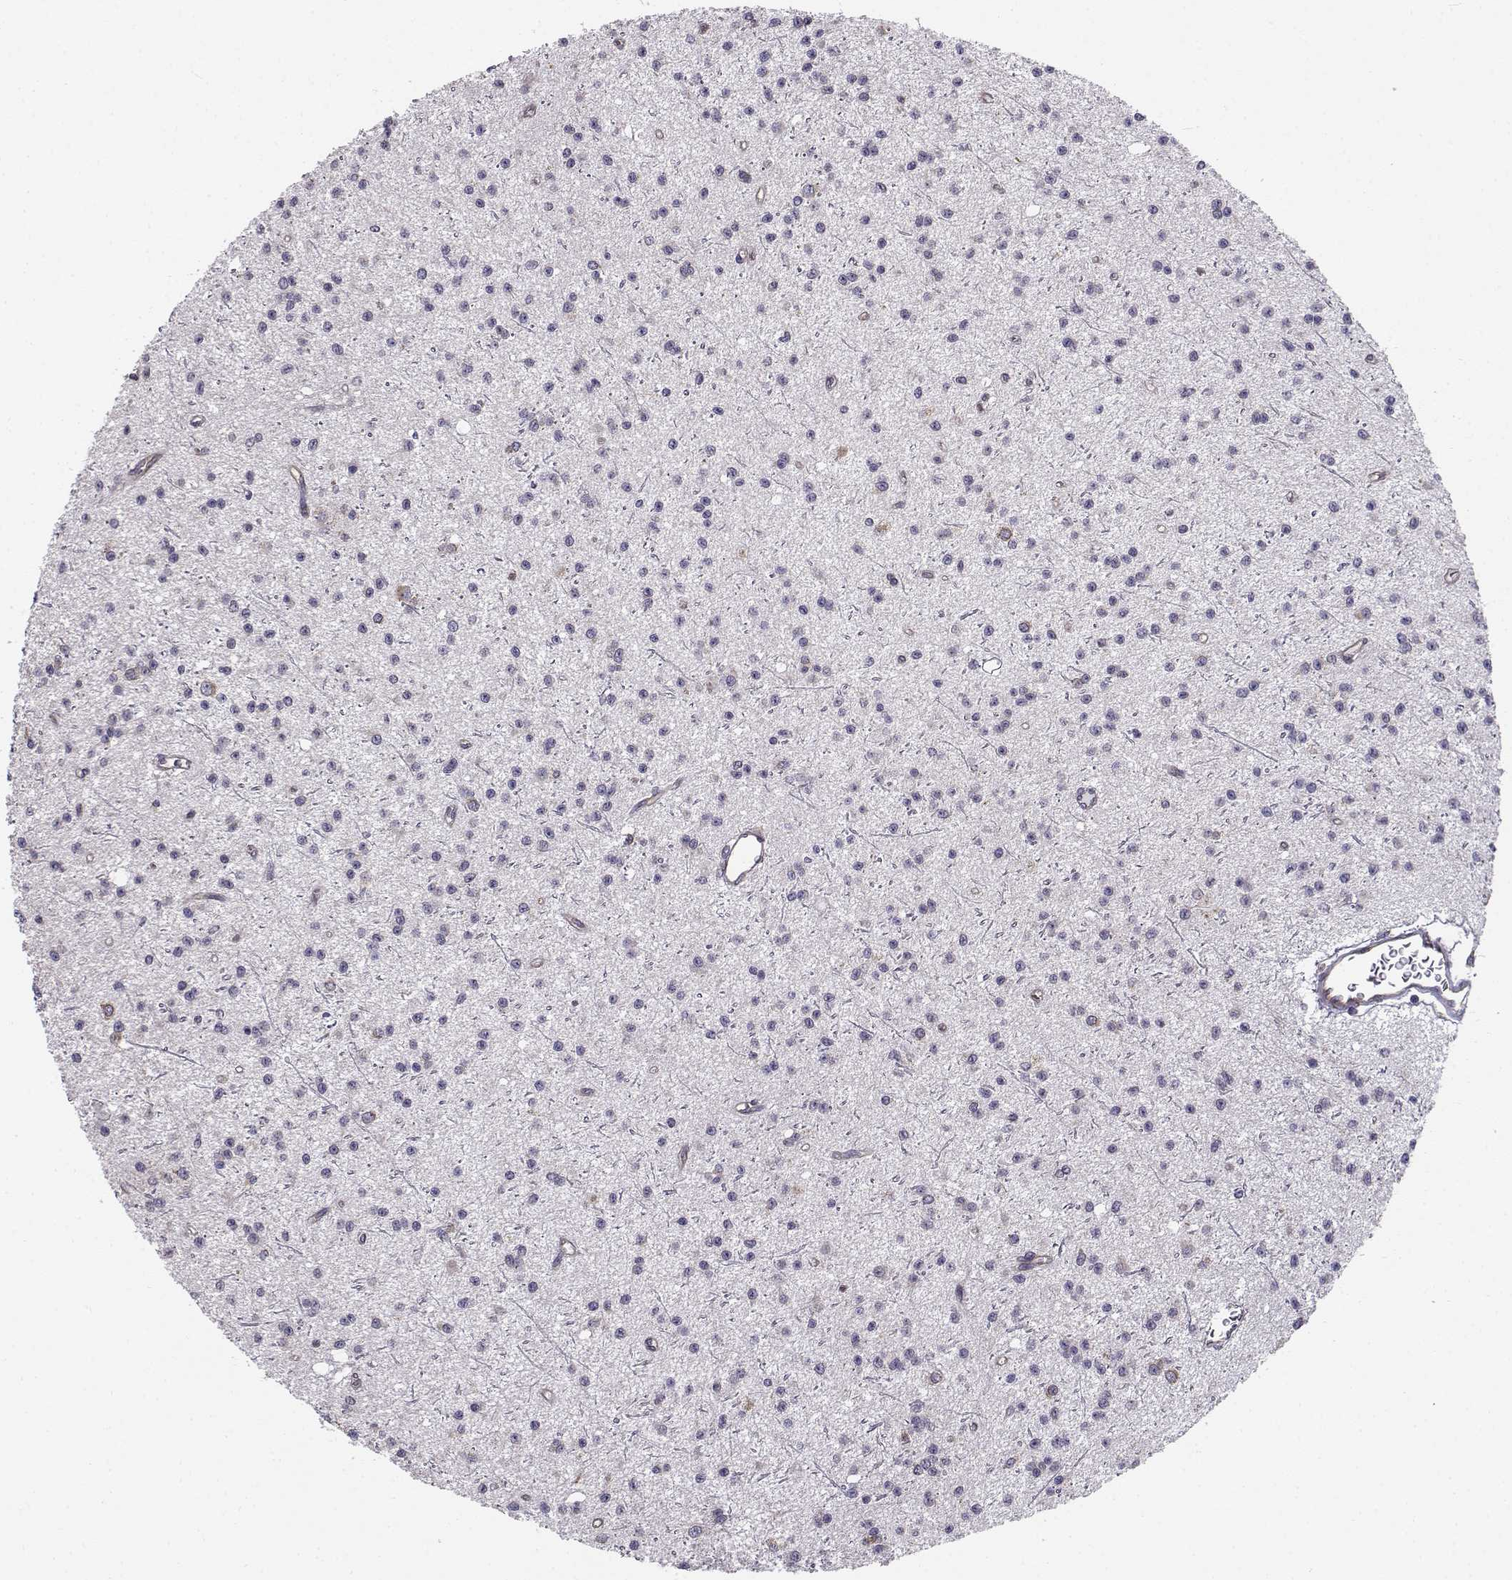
{"staining": {"intensity": "negative", "quantity": "none", "location": "none"}, "tissue": "glioma", "cell_type": "Tumor cells", "image_type": "cancer", "snomed": [{"axis": "morphology", "description": "Glioma, malignant, Low grade"}, {"axis": "topography", "description": "Brain"}], "caption": "Photomicrograph shows no significant protein expression in tumor cells of malignant glioma (low-grade).", "gene": "BEND6", "patient": {"sex": "male", "age": 27}}